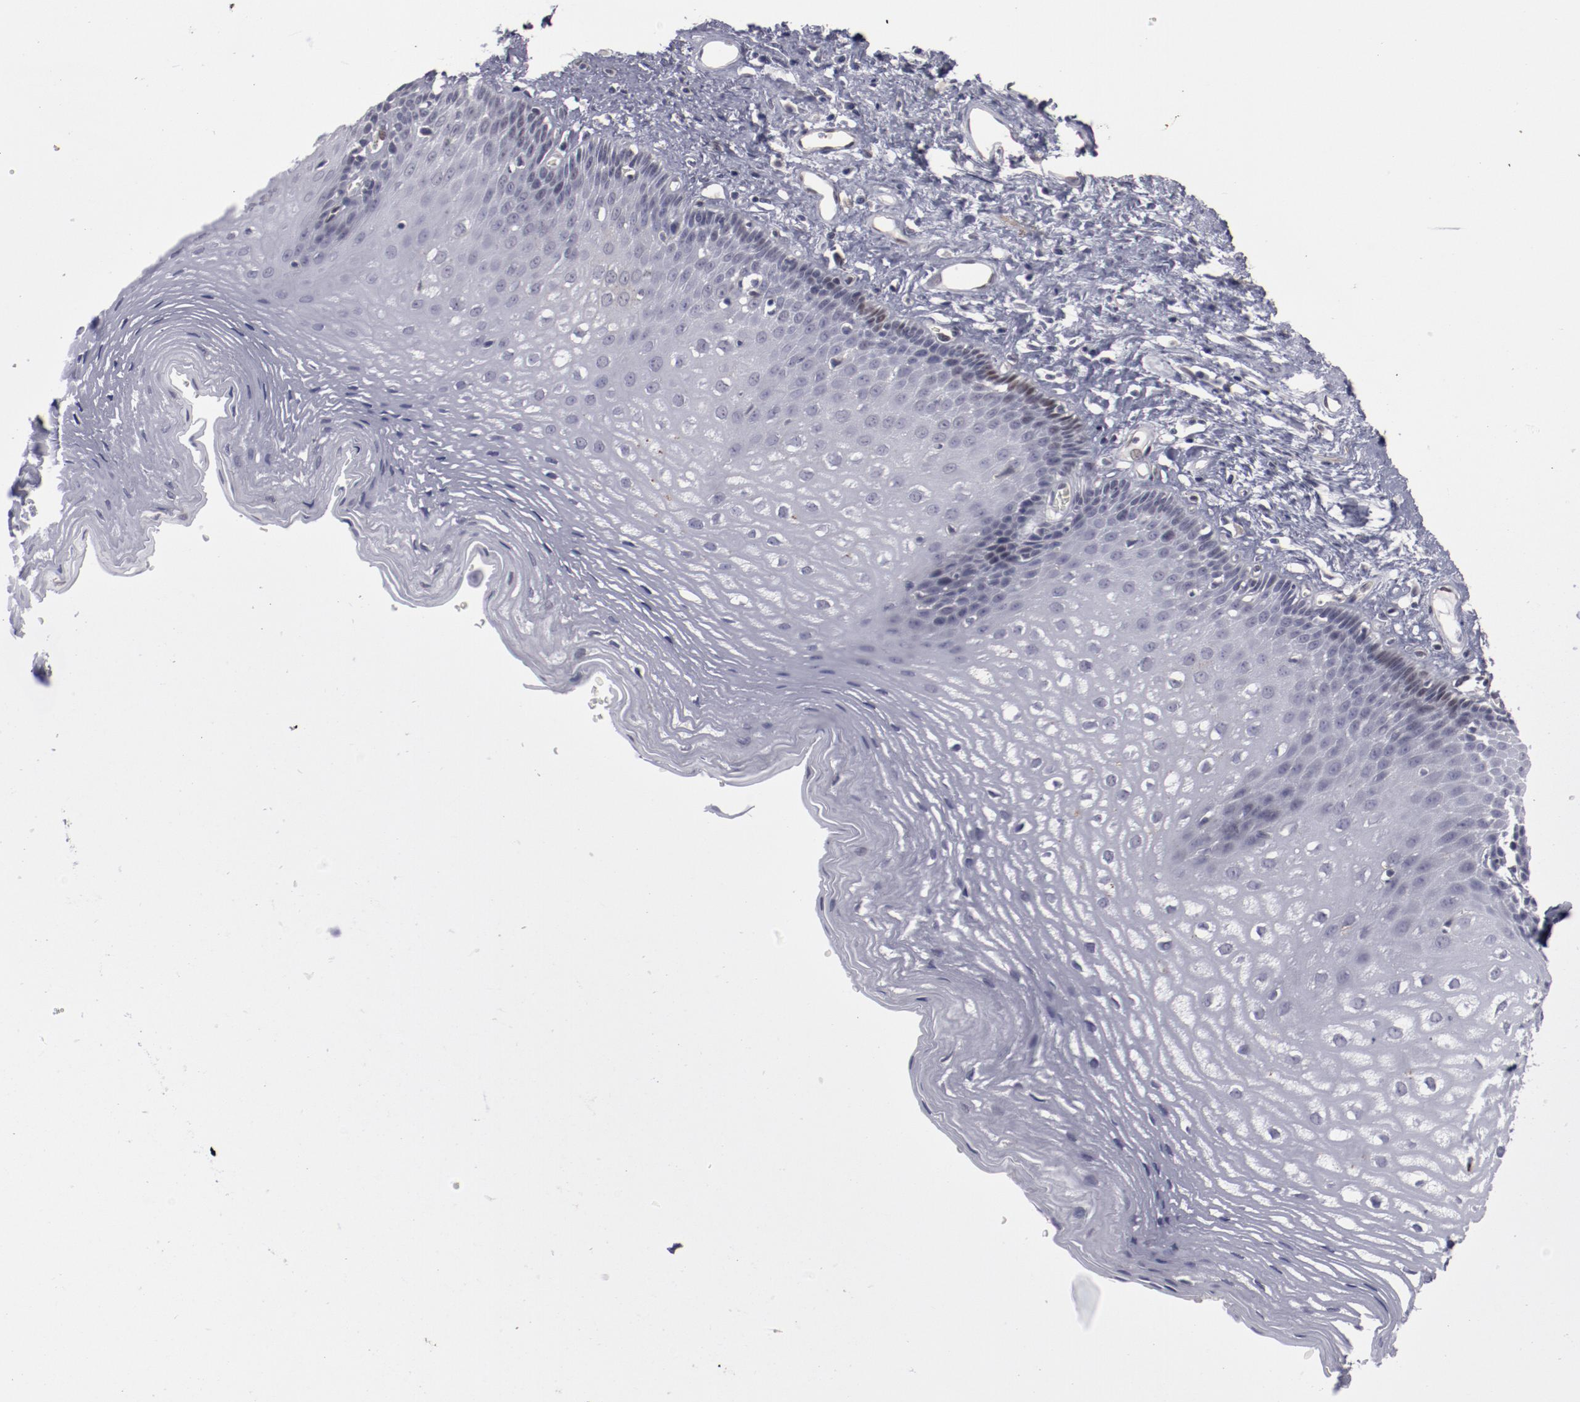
{"staining": {"intensity": "negative", "quantity": "none", "location": "none"}, "tissue": "esophagus", "cell_type": "Squamous epithelial cells", "image_type": "normal", "snomed": [{"axis": "morphology", "description": "Normal tissue, NOS"}, {"axis": "topography", "description": "Esophagus"}], "caption": "A high-resolution image shows immunohistochemistry (IHC) staining of benign esophagus, which displays no significant expression in squamous epithelial cells. (DAB (3,3'-diaminobenzidine) immunohistochemistry (IHC) visualized using brightfield microscopy, high magnification).", "gene": "LEF1", "patient": {"sex": "female", "age": 70}}